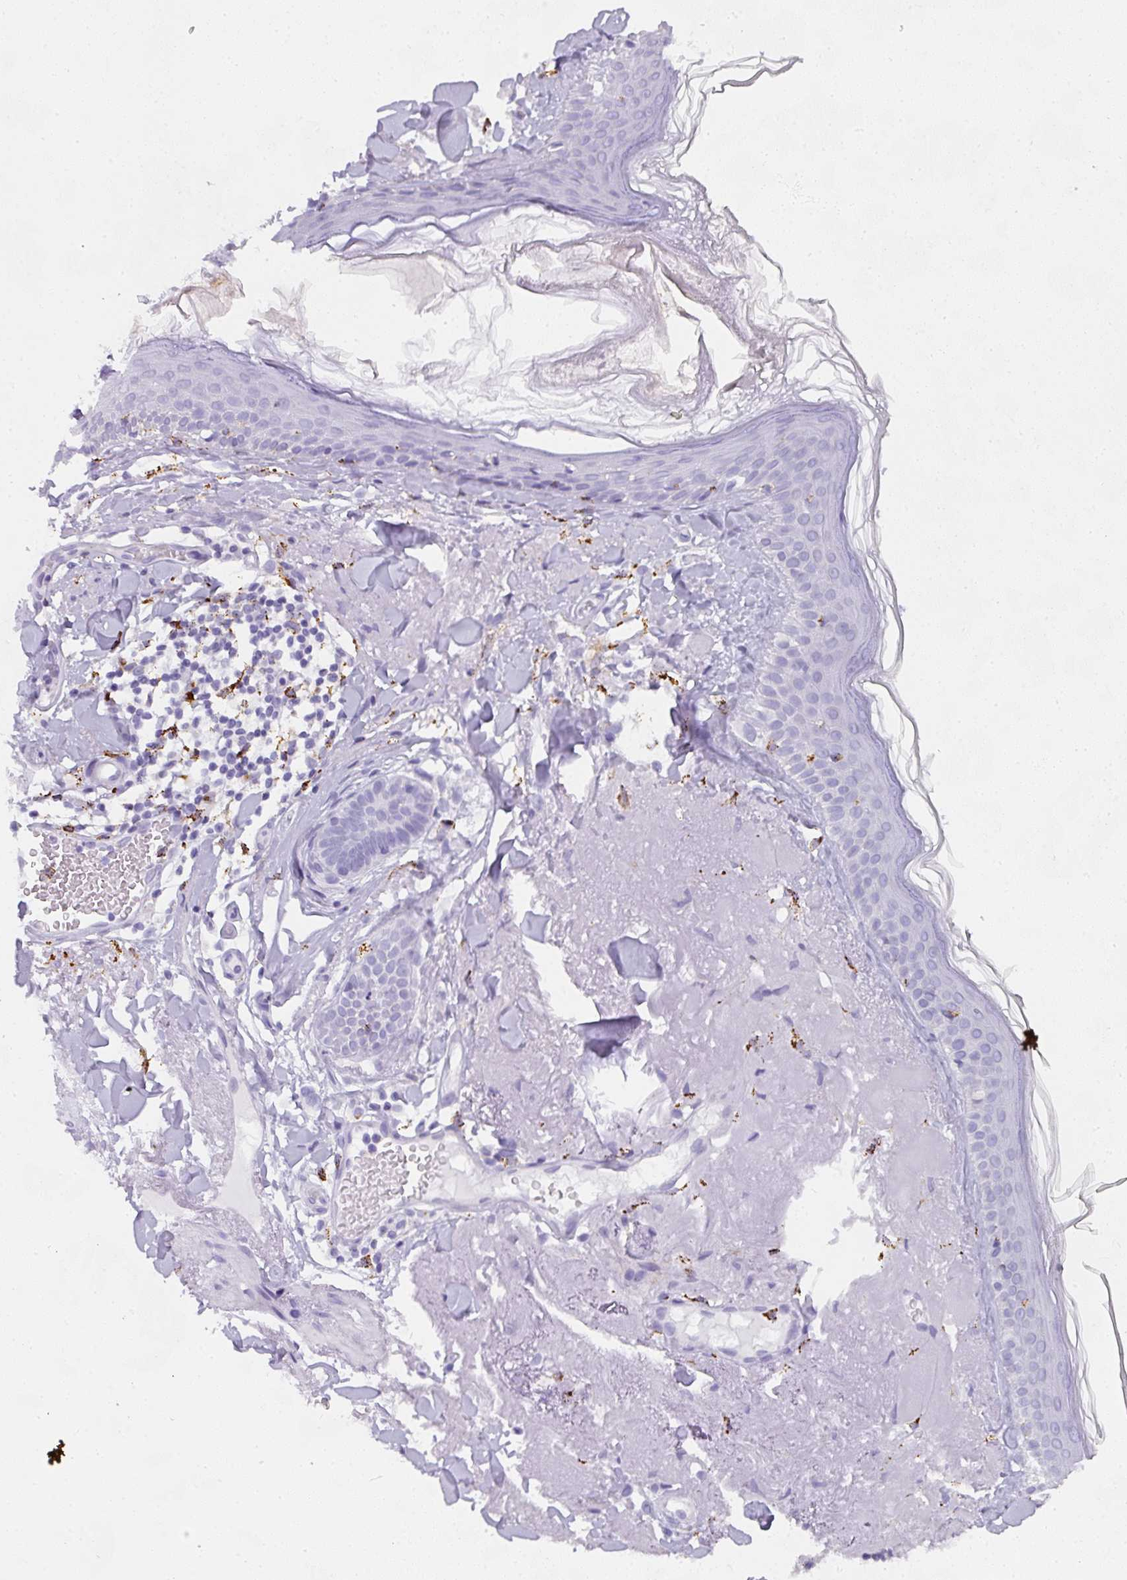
{"staining": {"intensity": "negative", "quantity": "none", "location": "none"}, "tissue": "skin", "cell_type": "Fibroblasts", "image_type": "normal", "snomed": [{"axis": "morphology", "description": "Normal tissue, NOS"}, {"axis": "morphology", "description": "Malignant melanoma, NOS"}, {"axis": "topography", "description": "Skin"}], "caption": "Immunohistochemical staining of normal human skin displays no significant positivity in fibroblasts.", "gene": "MMACHC", "patient": {"sex": "male", "age": 80}}